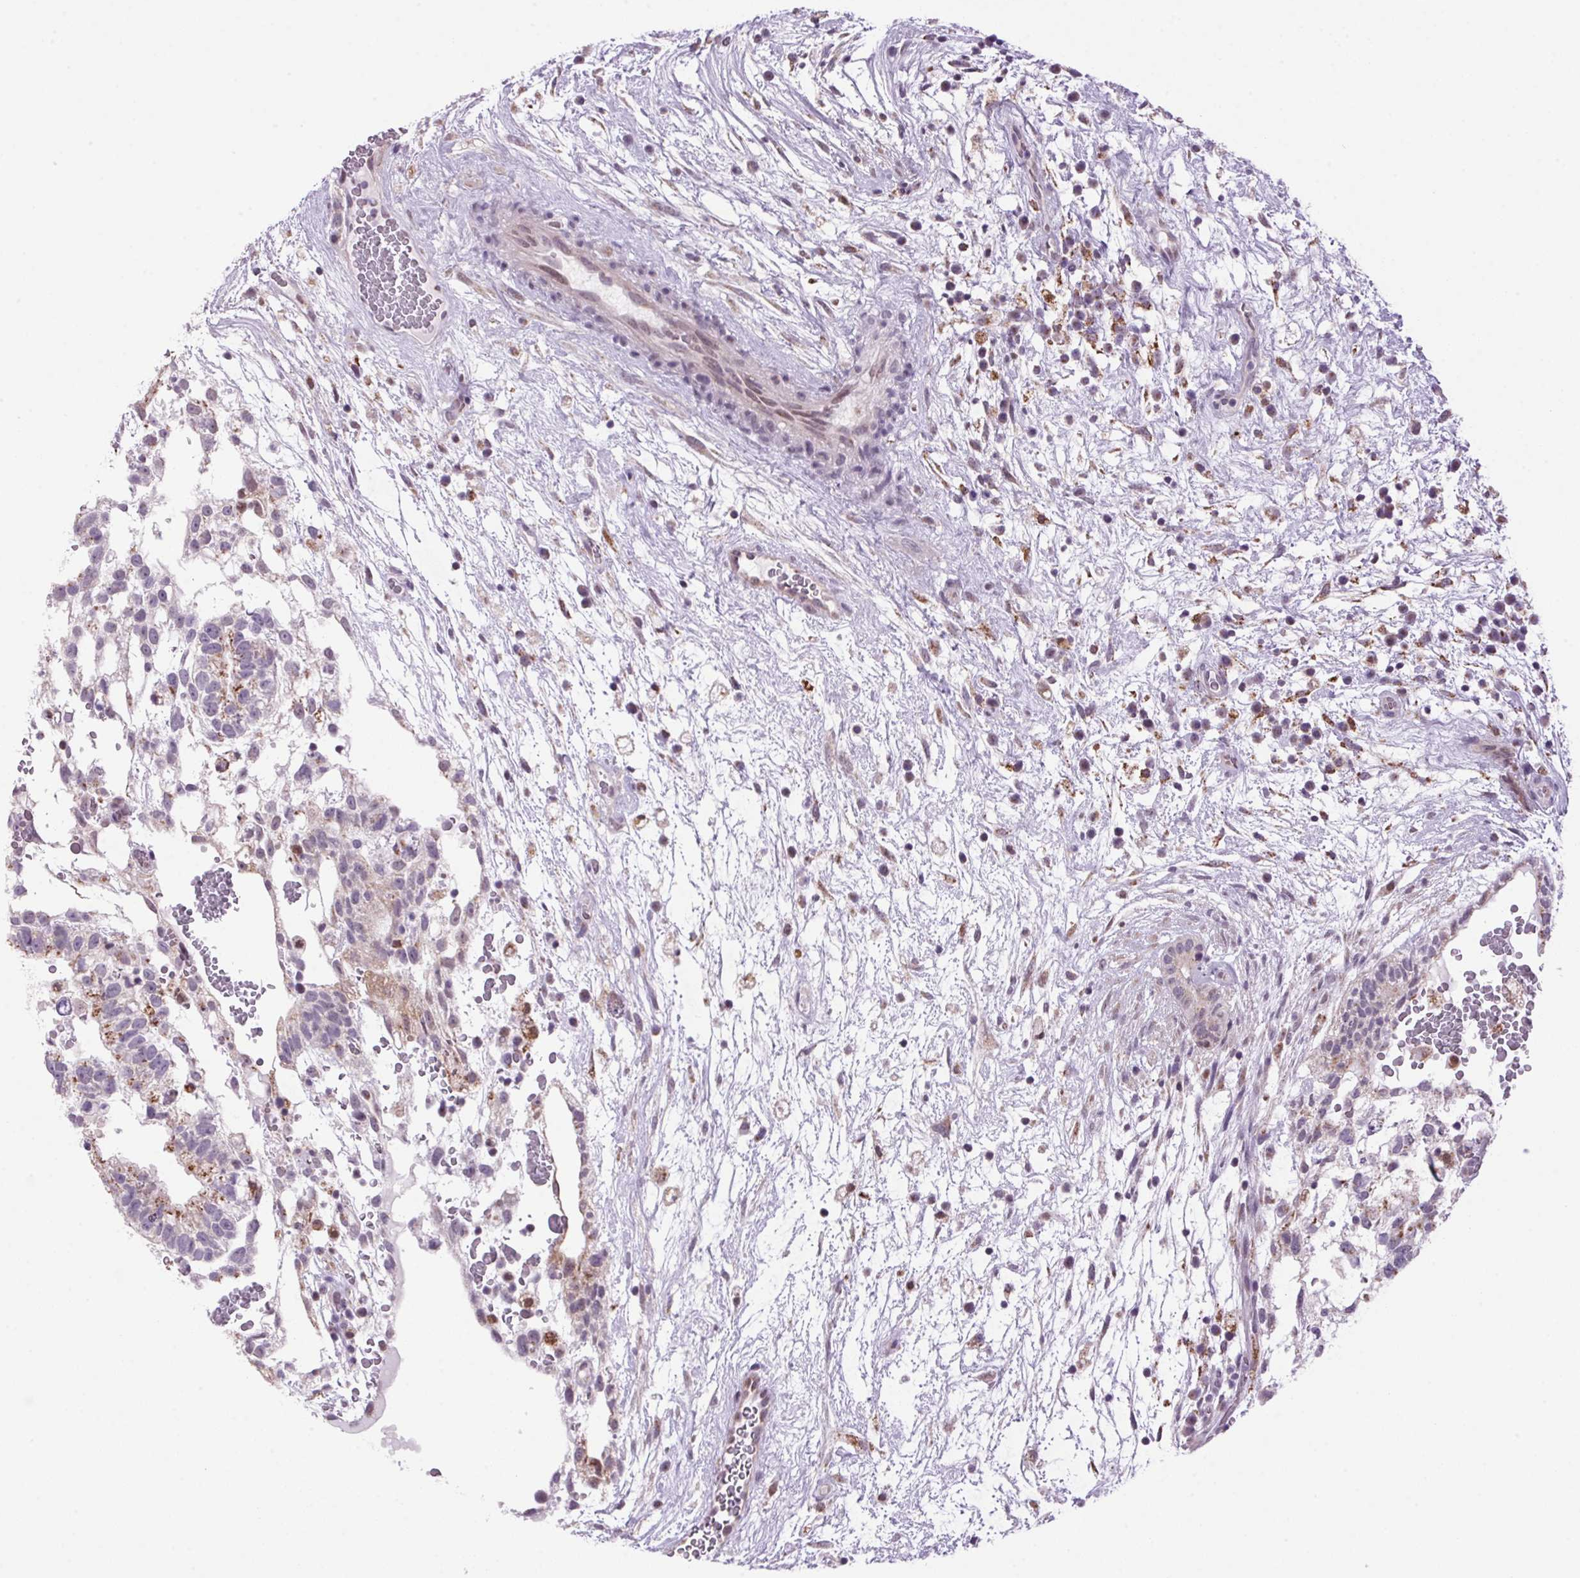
{"staining": {"intensity": "moderate", "quantity": "<25%", "location": "cytoplasmic/membranous"}, "tissue": "testis cancer", "cell_type": "Tumor cells", "image_type": "cancer", "snomed": [{"axis": "morphology", "description": "Normal tissue, NOS"}, {"axis": "morphology", "description": "Carcinoma, Embryonal, NOS"}, {"axis": "topography", "description": "Testis"}], "caption": "Embryonal carcinoma (testis) stained for a protein demonstrates moderate cytoplasmic/membranous positivity in tumor cells. (Stains: DAB (3,3'-diaminobenzidine) in brown, nuclei in blue, Microscopy: brightfield microscopy at high magnification).", "gene": "AKR1E2", "patient": {"sex": "male", "age": 32}}